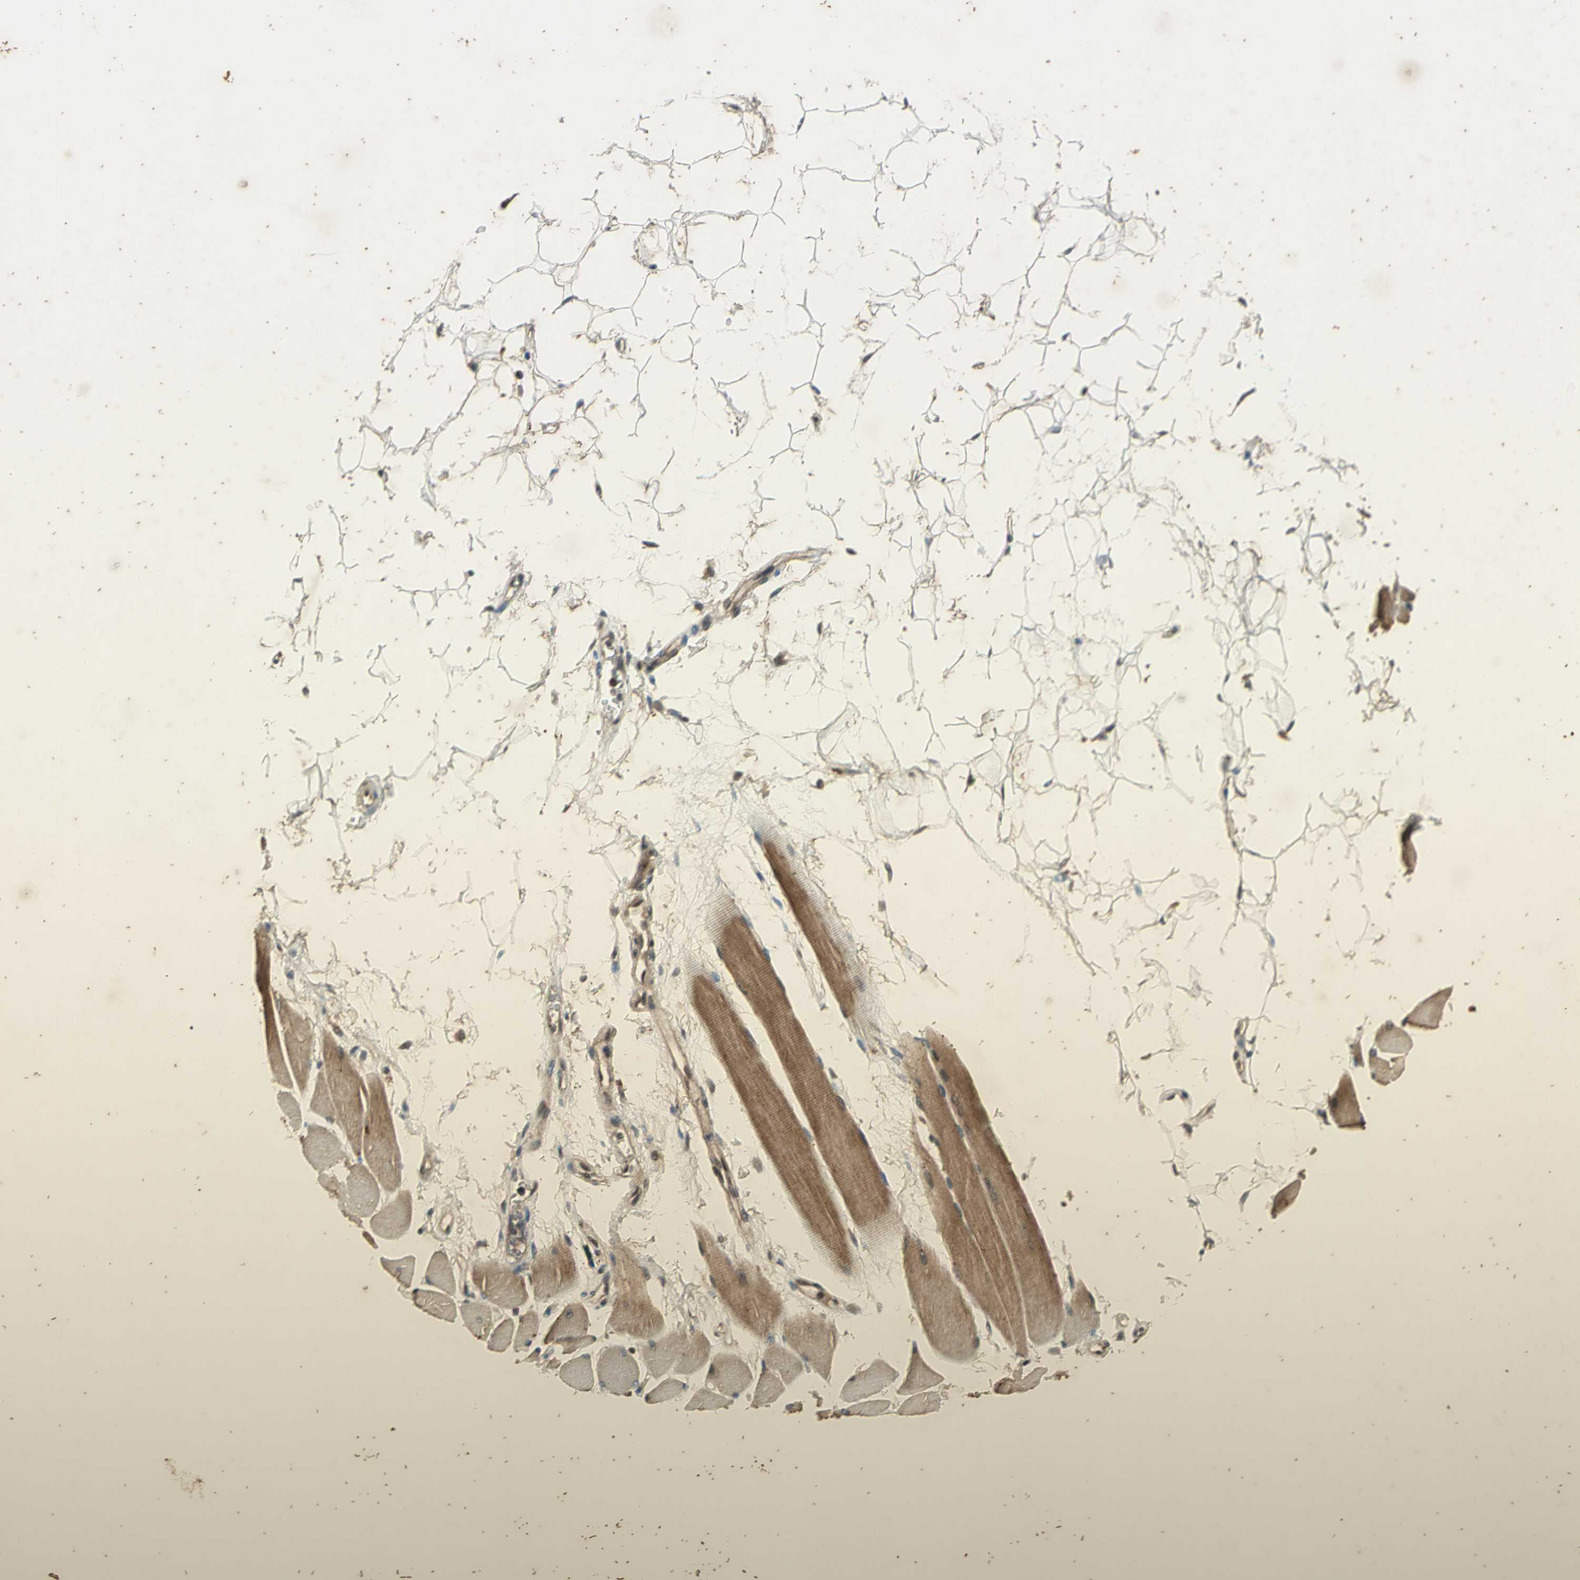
{"staining": {"intensity": "moderate", "quantity": "25%-75%", "location": "cytoplasmic/membranous"}, "tissue": "skeletal muscle", "cell_type": "Myocytes", "image_type": "normal", "snomed": [{"axis": "morphology", "description": "Normal tissue, NOS"}, {"axis": "topography", "description": "Skeletal muscle"}, {"axis": "topography", "description": "Oral tissue"}, {"axis": "topography", "description": "Peripheral nerve tissue"}], "caption": "Immunohistochemical staining of unremarkable human skeletal muscle shows moderate cytoplasmic/membranous protein positivity in about 25%-75% of myocytes.", "gene": "EFNB2", "patient": {"sex": "female", "age": 84}}